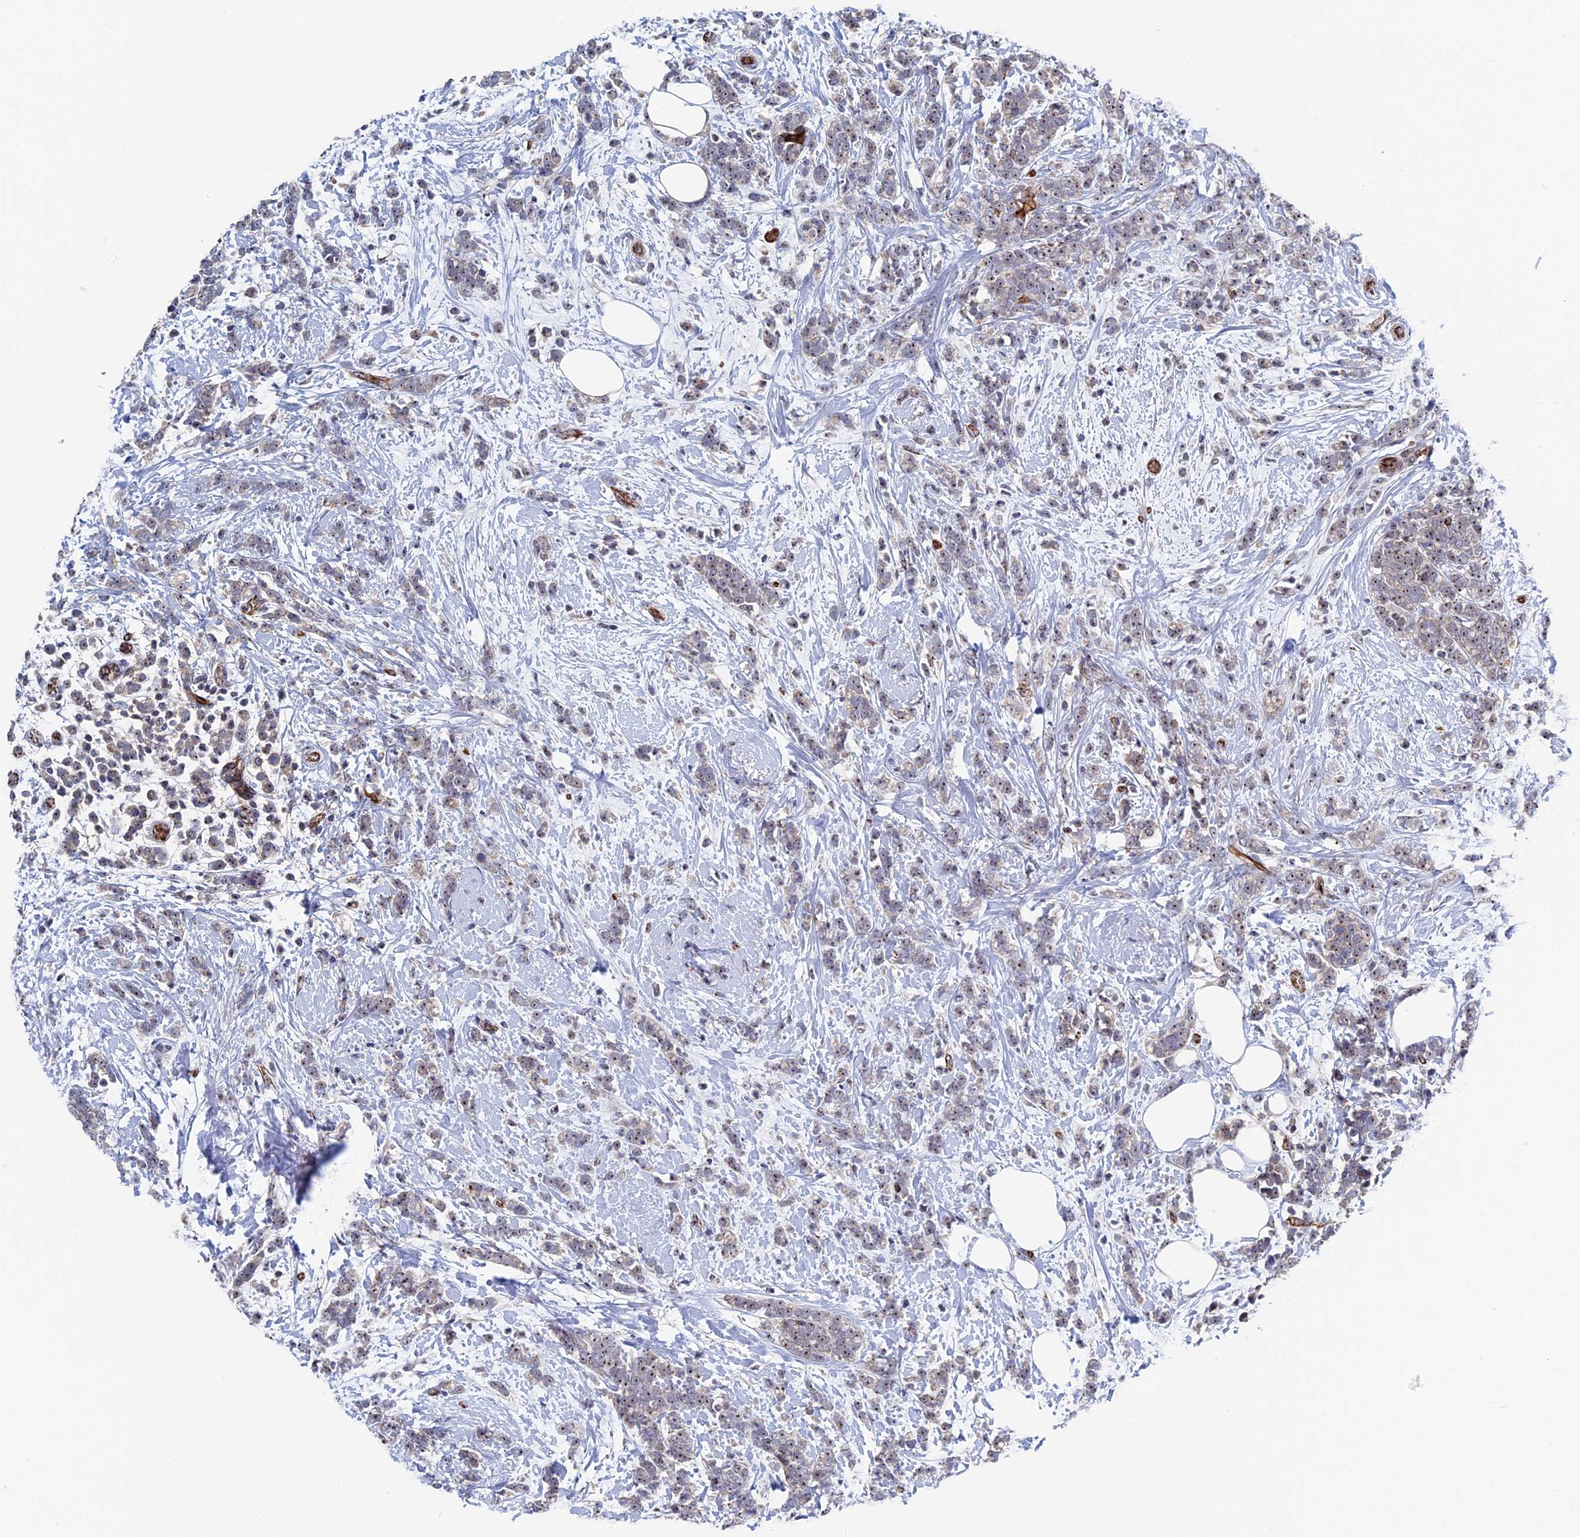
{"staining": {"intensity": "weak", "quantity": ">75%", "location": "nuclear"}, "tissue": "breast cancer", "cell_type": "Tumor cells", "image_type": "cancer", "snomed": [{"axis": "morphology", "description": "Lobular carcinoma"}, {"axis": "topography", "description": "Breast"}], "caption": "This is a photomicrograph of immunohistochemistry staining of breast lobular carcinoma, which shows weak staining in the nuclear of tumor cells.", "gene": "EXOSC9", "patient": {"sex": "female", "age": 58}}